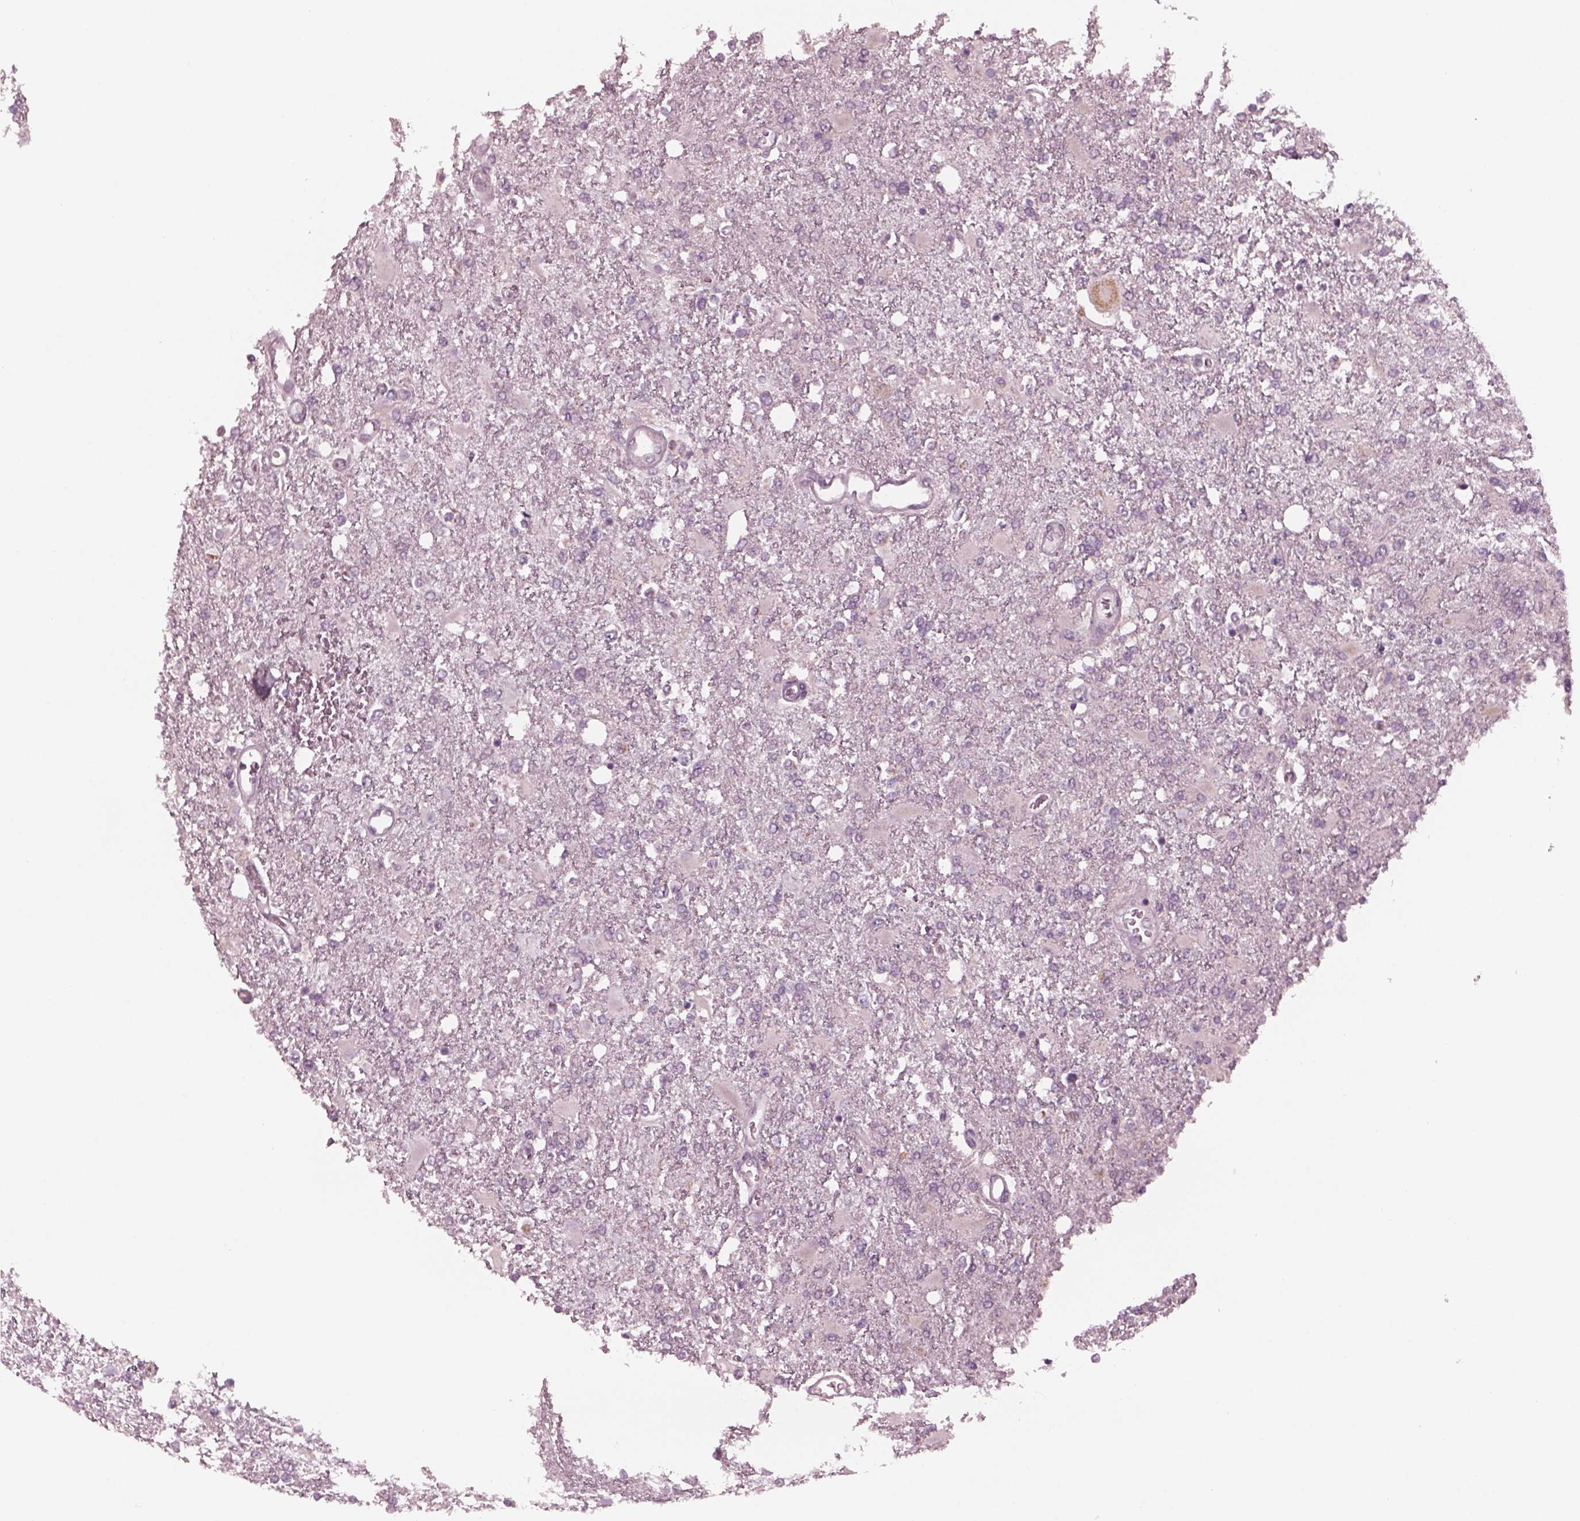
{"staining": {"intensity": "negative", "quantity": "none", "location": "none"}, "tissue": "glioma", "cell_type": "Tumor cells", "image_type": "cancer", "snomed": [{"axis": "morphology", "description": "Glioma, malignant, High grade"}, {"axis": "topography", "description": "Cerebral cortex"}], "caption": "The immunohistochemistry micrograph has no significant staining in tumor cells of glioma tissue.", "gene": "CELSR3", "patient": {"sex": "male", "age": 79}}